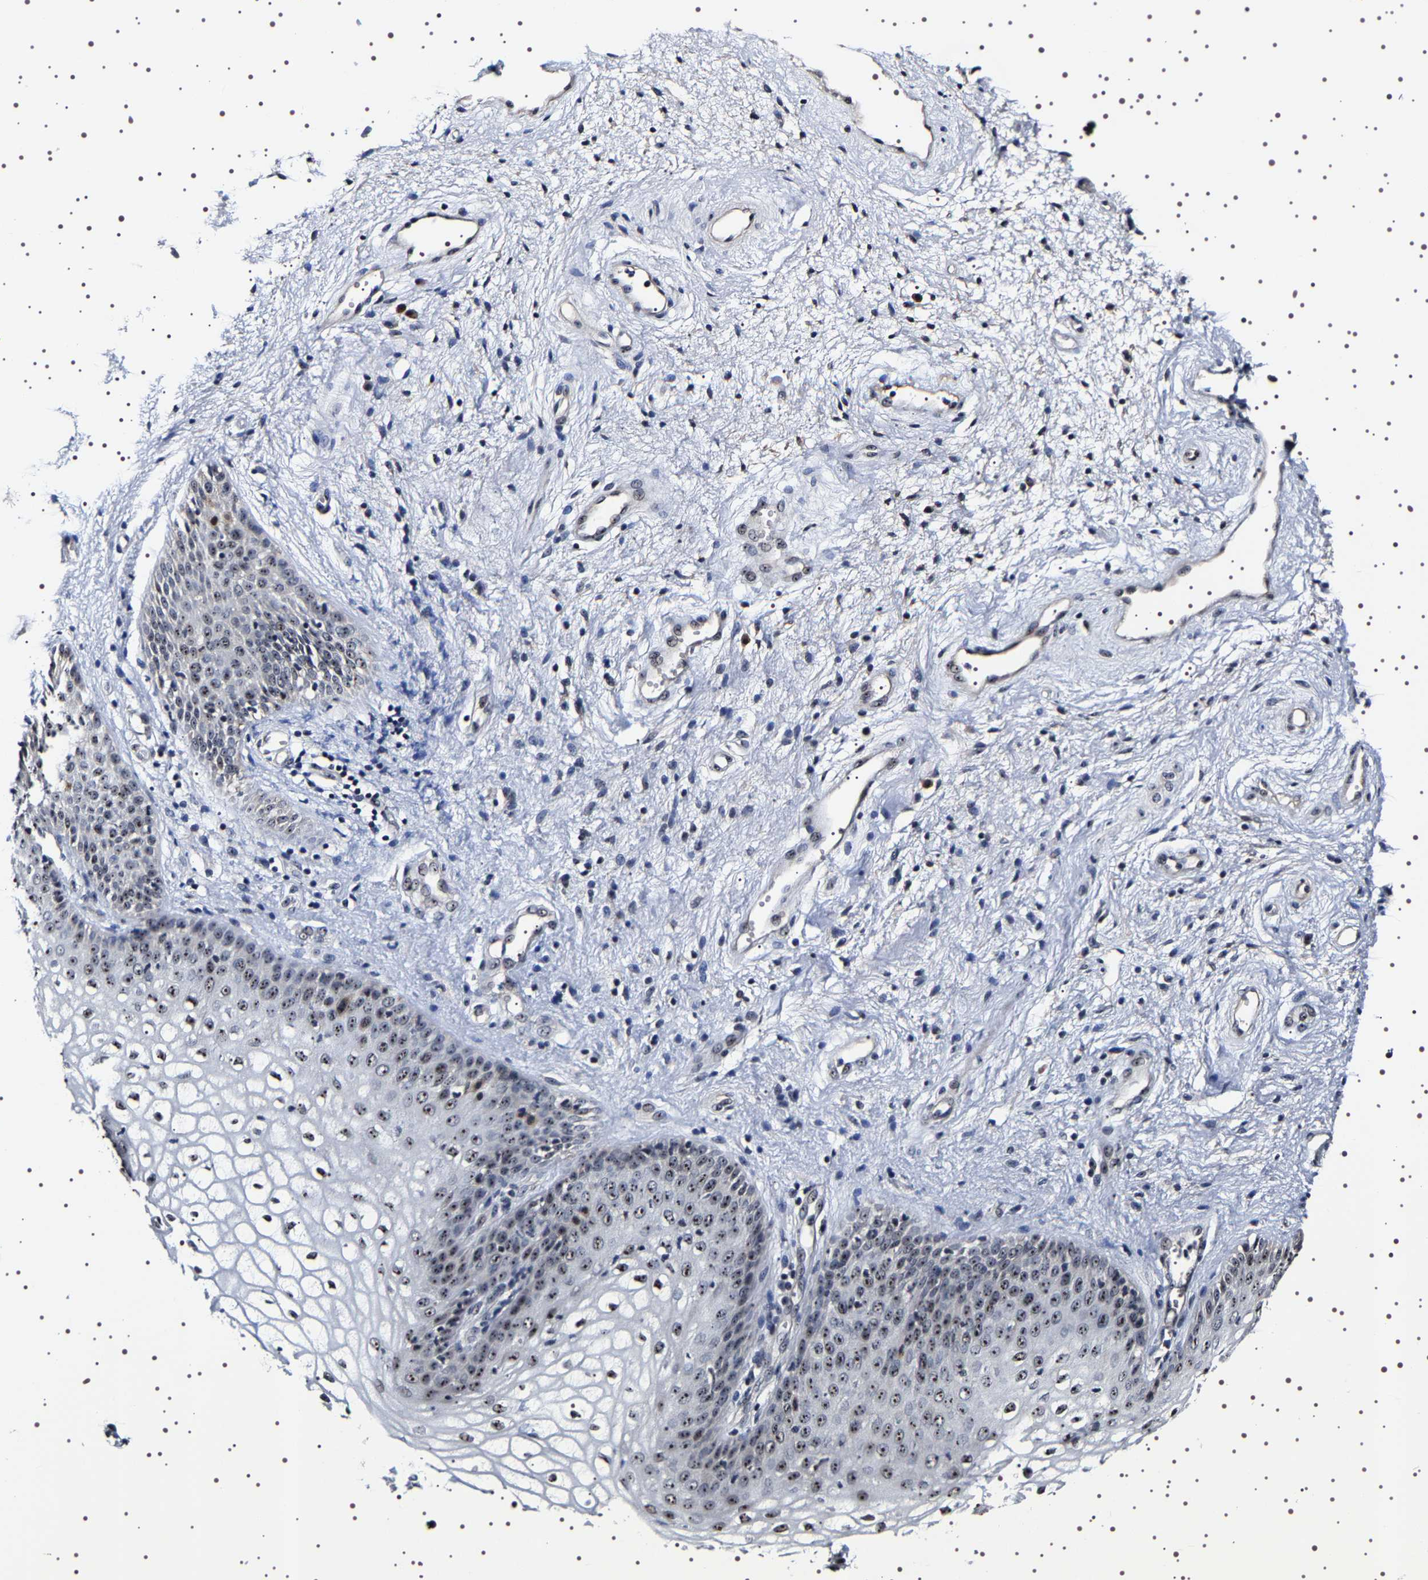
{"staining": {"intensity": "moderate", "quantity": ">75%", "location": "nuclear"}, "tissue": "vagina", "cell_type": "Squamous epithelial cells", "image_type": "normal", "snomed": [{"axis": "morphology", "description": "Normal tissue, NOS"}, {"axis": "topography", "description": "Vagina"}], "caption": "A medium amount of moderate nuclear staining is appreciated in about >75% of squamous epithelial cells in benign vagina. (DAB IHC with brightfield microscopy, high magnification).", "gene": "GNL3", "patient": {"sex": "female", "age": 34}}